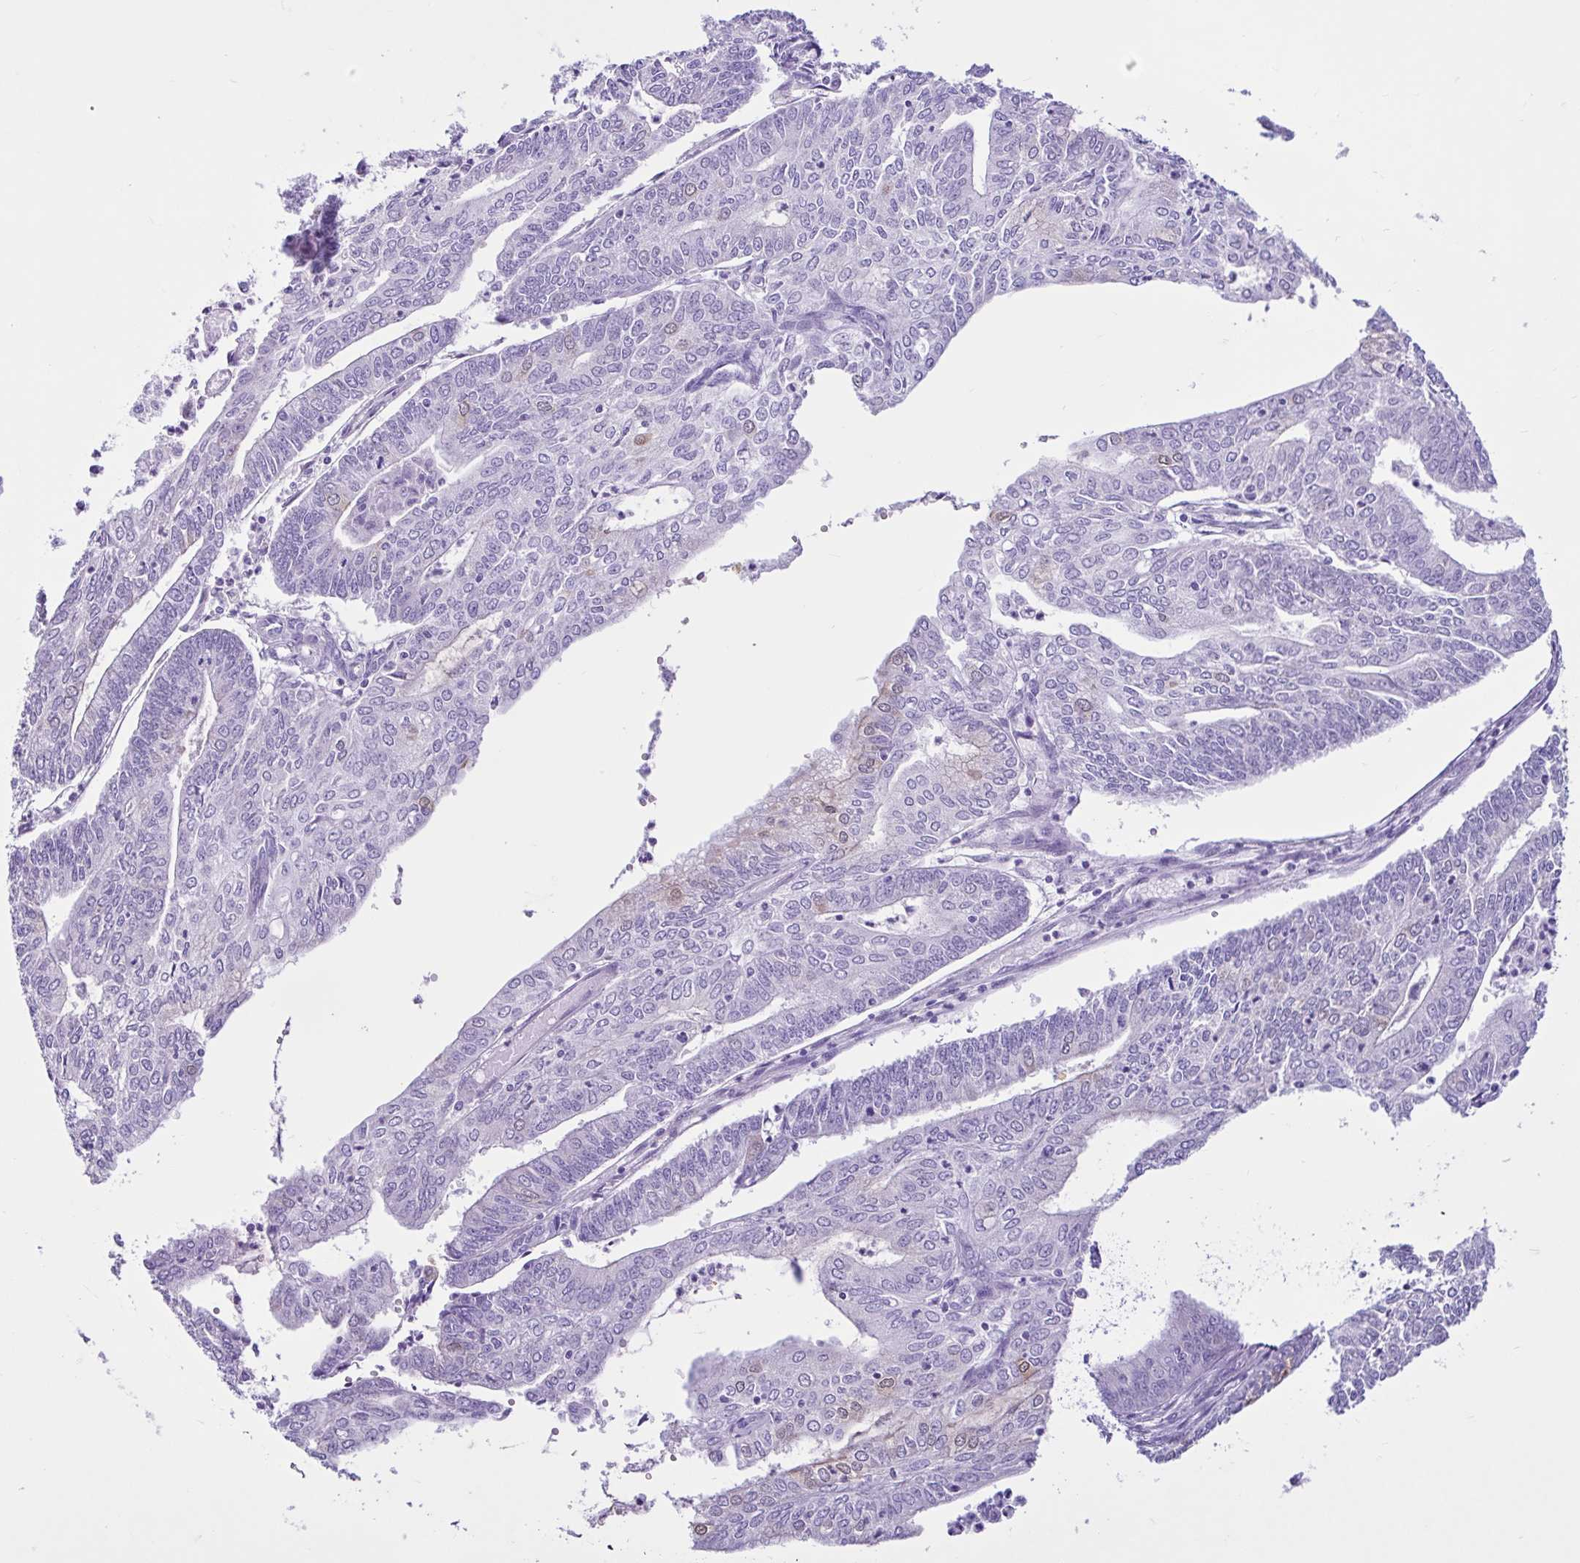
{"staining": {"intensity": "moderate", "quantity": "<25%", "location": "cytoplasmic/membranous,nuclear"}, "tissue": "endometrial cancer", "cell_type": "Tumor cells", "image_type": "cancer", "snomed": [{"axis": "morphology", "description": "Adenocarcinoma, NOS"}, {"axis": "topography", "description": "Endometrium"}], "caption": "Immunohistochemistry histopathology image of neoplastic tissue: human adenocarcinoma (endometrial) stained using immunohistochemistry (IHC) demonstrates low levels of moderate protein expression localized specifically in the cytoplasmic/membranous and nuclear of tumor cells, appearing as a cytoplasmic/membranous and nuclear brown color.", "gene": "CYP19A1", "patient": {"sex": "female", "age": 61}}